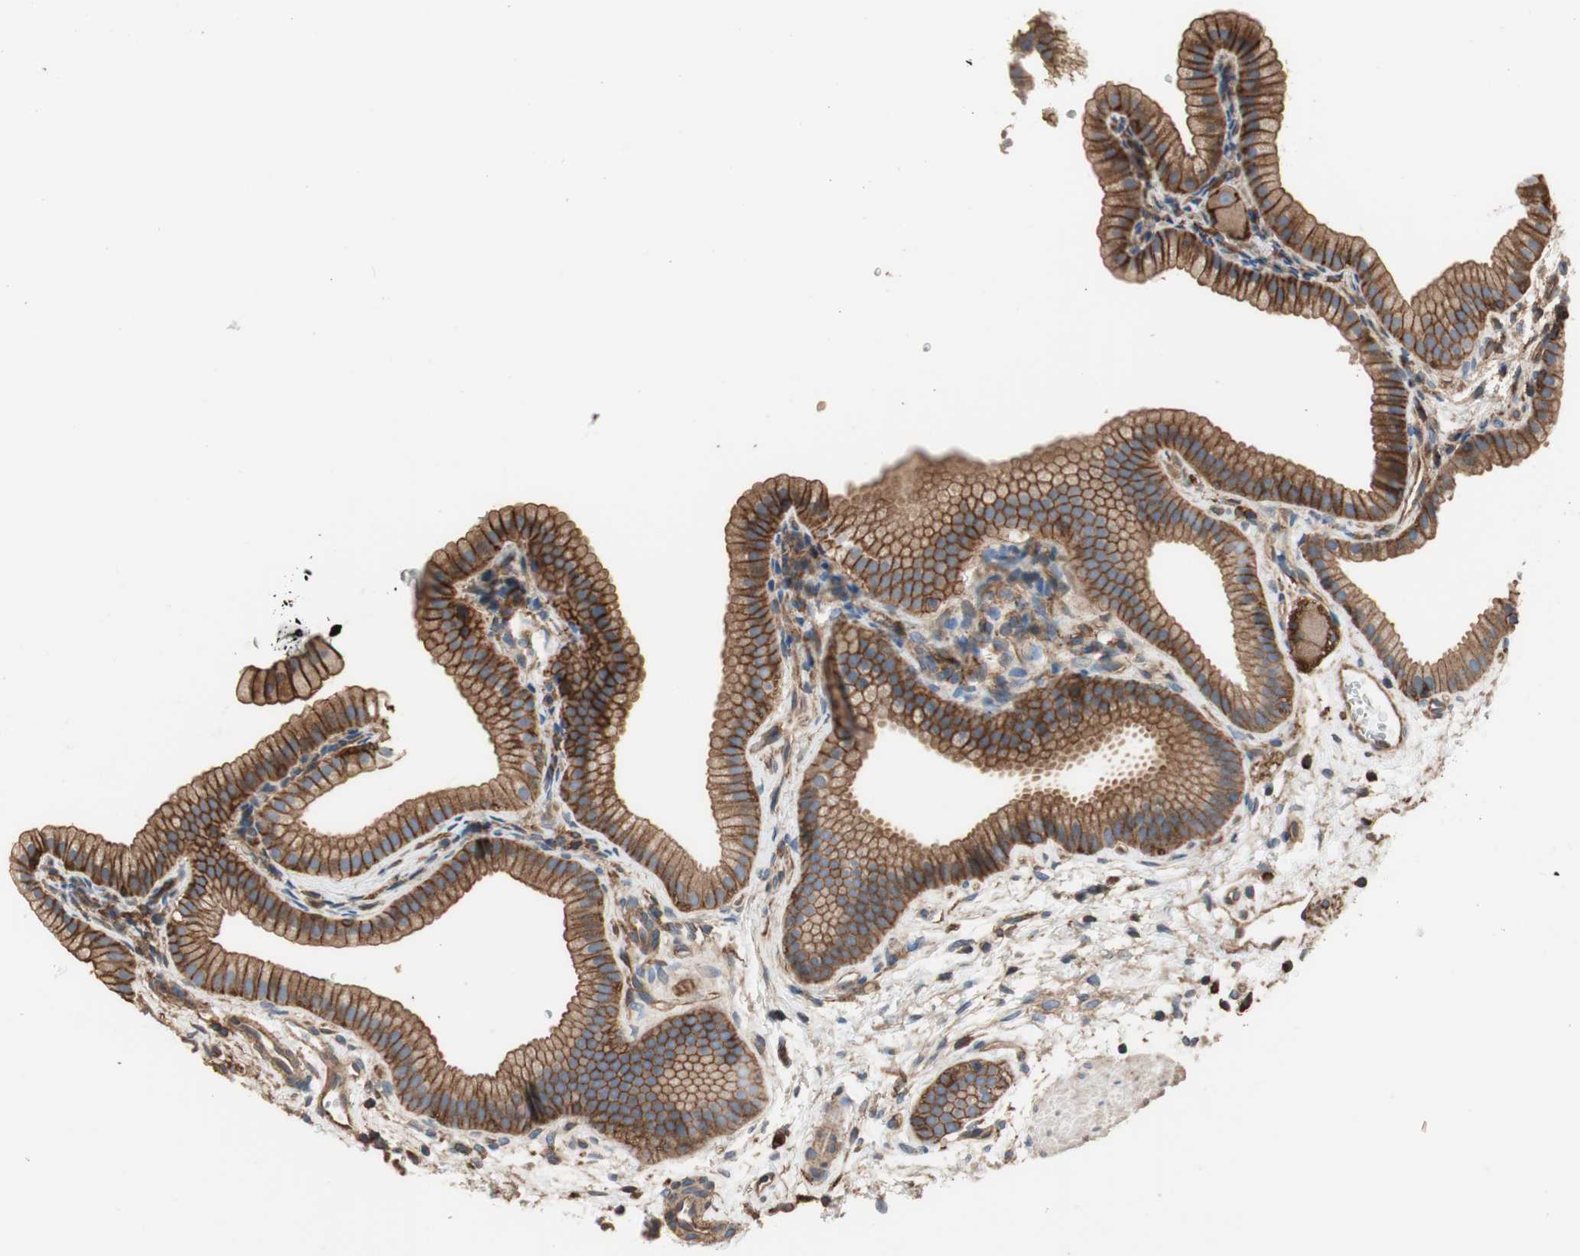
{"staining": {"intensity": "moderate", "quantity": ">75%", "location": "cytoplasmic/membranous"}, "tissue": "gallbladder", "cell_type": "Glandular cells", "image_type": "normal", "snomed": [{"axis": "morphology", "description": "Normal tissue, NOS"}, {"axis": "topography", "description": "Gallbladder"}], "caption": "Protein analysis of unremarkable gallbladder displays moderate cytoplasmic/membranous expression in approximately >75% of glandular cells.", "gene": "IL1RL1", "patient": {"sex": "female", "age": 64}}